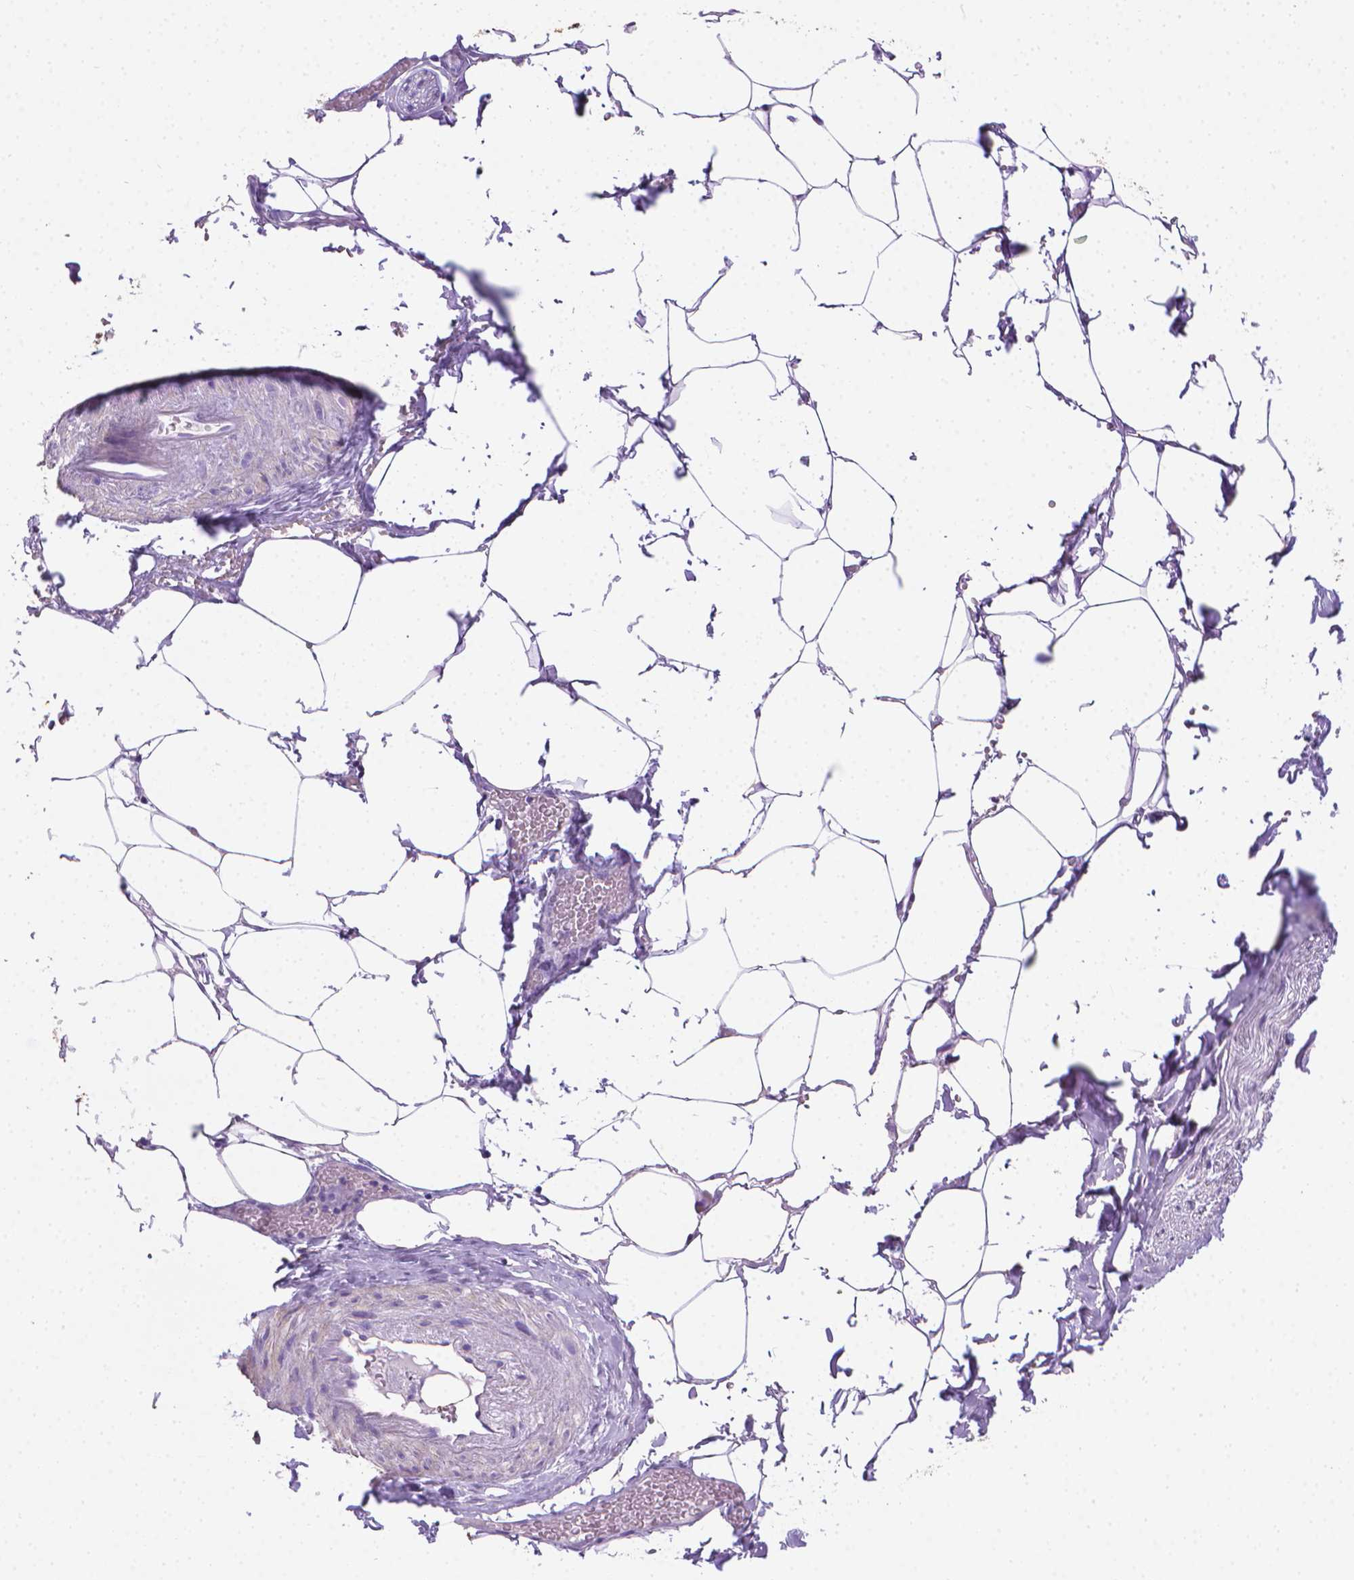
{"staining": {"intensity": "negative", "quantity": "none", "location": "none"}, "tissue": "adipose tissue", "cell_type": "Adipocytes", "image_type": "normal", "snomed": [{"axis": "morphology", "description": "Normal tissue, NOS"}, {"axis": "topography", "description": "Prostate"}, {"axis": "topography", "description": "Peripheral nerve tissue"}], "caption": "The photomicrograph displays no staining of adipocytes in unremarkable adipose tissue. The staining is performed using DAB brown chromogen with nuclei counter-stained in using hematoxylin.", "gene": "PNMA2", "patient": {"sex": "male", "age": 55}}